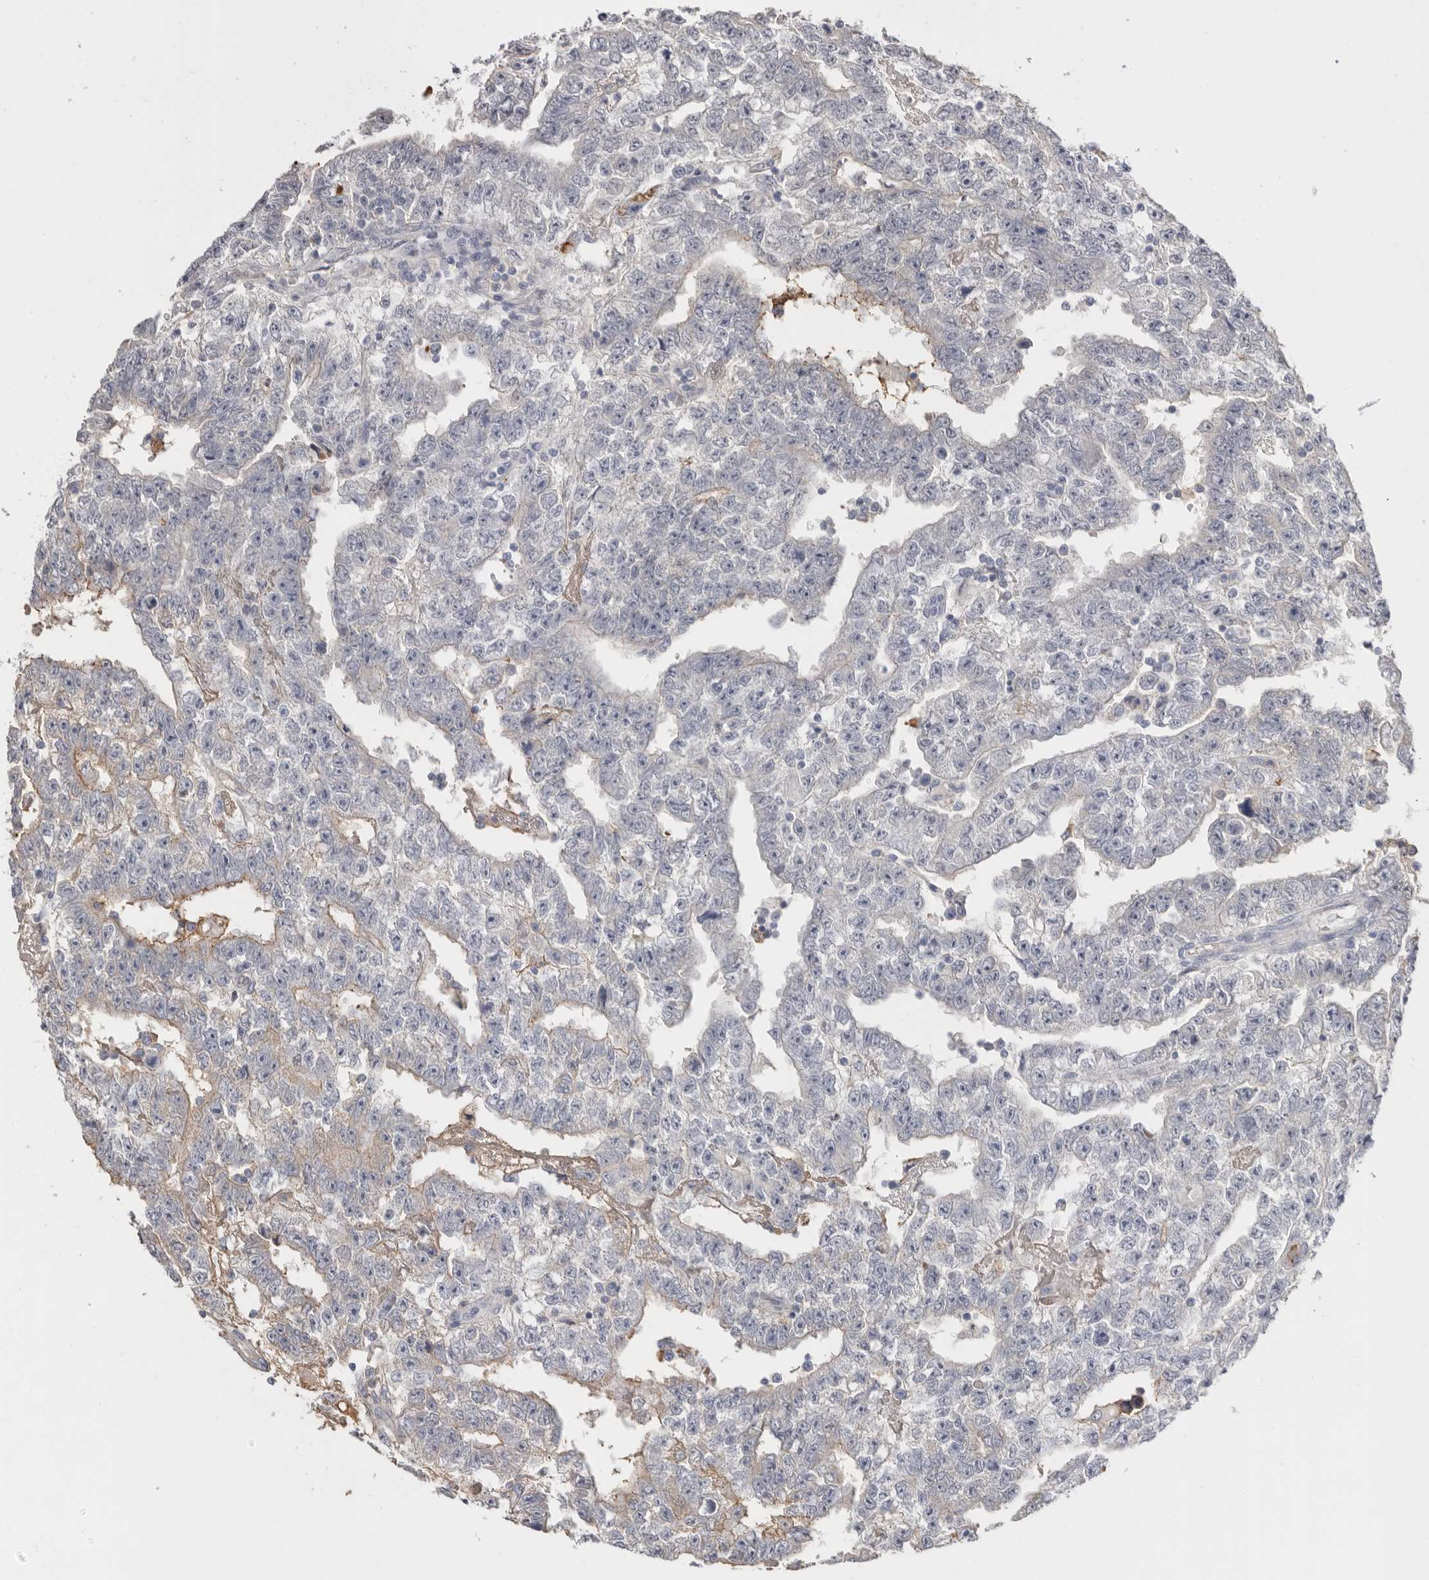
{"staining": {"intensity": "negative", "quantity": "none", "location": "none"}, "tissue": "testis cancer", "cell_type": "Tumor cells", "image_type": "cancer", "snomed": [{"axis": "morphology", "description": "Carcinoma, Embryonal, NOS"}, {"axis": "topography", "description": "Testis"}], "caption": "Immunohistochemistry (IHC) photomicrograph of human testis cancer stained for a protein (brown), which exhibits no expression in tumor cells. (DAB (3,3'-diaminobenzidine) immunohistochemistry (IHC) with hematoxylin counter stain).", "gene": "APOA2", "patient": {"sex": "male", "age": 25}}